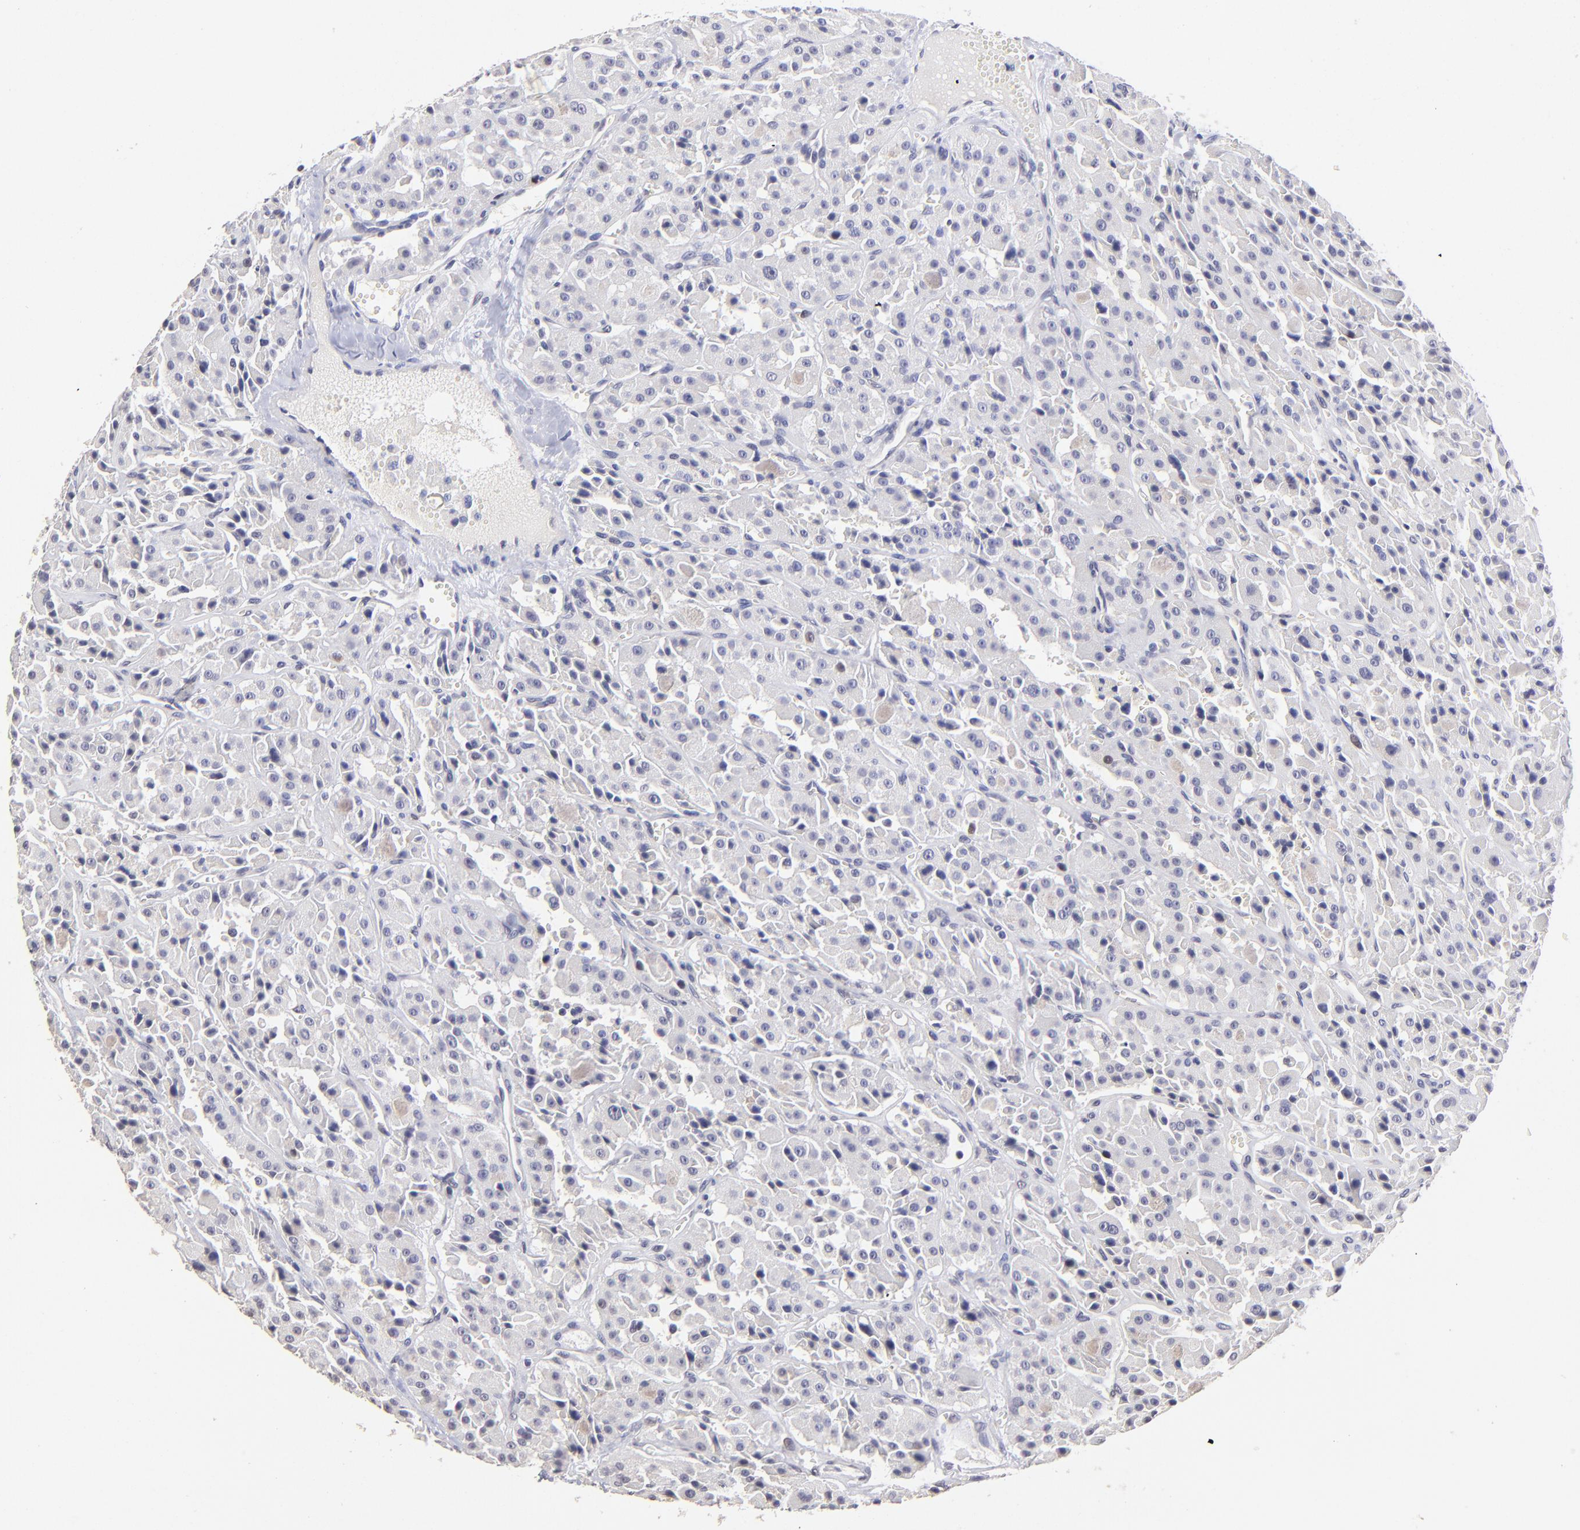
{"staining": {"intensity": "moderate", "quantity": "<25%", "location": "nuclear"}, "tissue": "thyroid cancer", "cell_type": "Tumor cells", "image_type": "cancer", "snomed": [{"axis": "morphology", "description": "Carcinoma, NOS"}, {"axis": "topography", "description": "Thyroid gland"}], "caption": "DAB immunohistochemical staining of thyroid cancer (carcinoma) reveals moderate nuclear protein positivity in approximately <25% of tumor cells.", "gene": "DNMT1", "patient": {"sex": "male", "age": 76}}